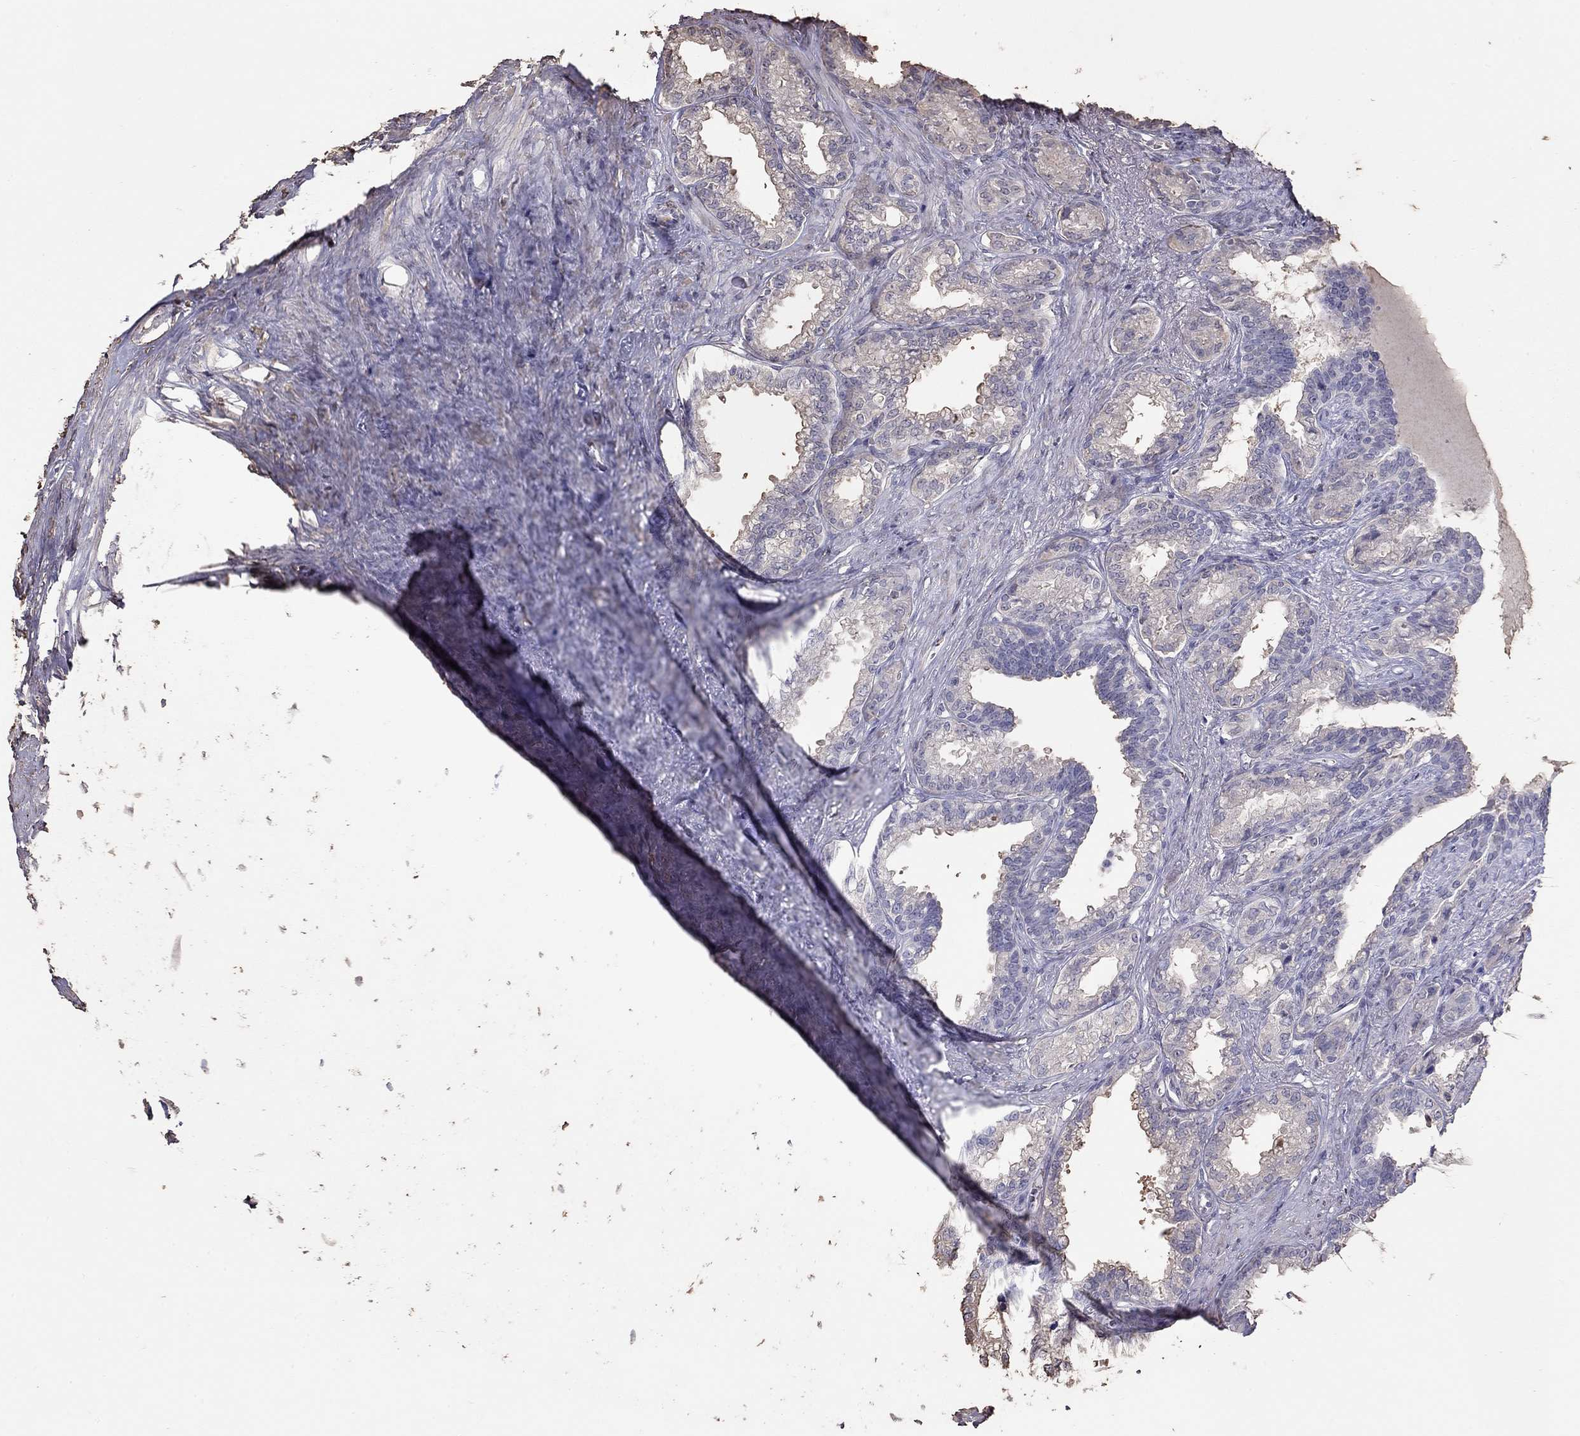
{"staining": {"intensity": "weak", "quantity": "<25%", "location": "cytoplasmic/membranous"}, "tissue": "seminal vesicle", "cell_type": "Glandular cells", "image_type": "normal", "snomed": [{"axis": "morphology", "description": "Normal tissue, NOS"}, {"axis": "morphology", "description": "Urothelial carcinoma, NOS"}, {"axis": "topography", "description": "Urinary bladder"}, {"axis": "topography", "description": "Seminal veicle"}], "caption": "The micrograph demonstrates no staining of glandular cells in unremarkable seminal vesicle.", "gene": "SUN3", "patient": {"sex": "male", "age": 76}}